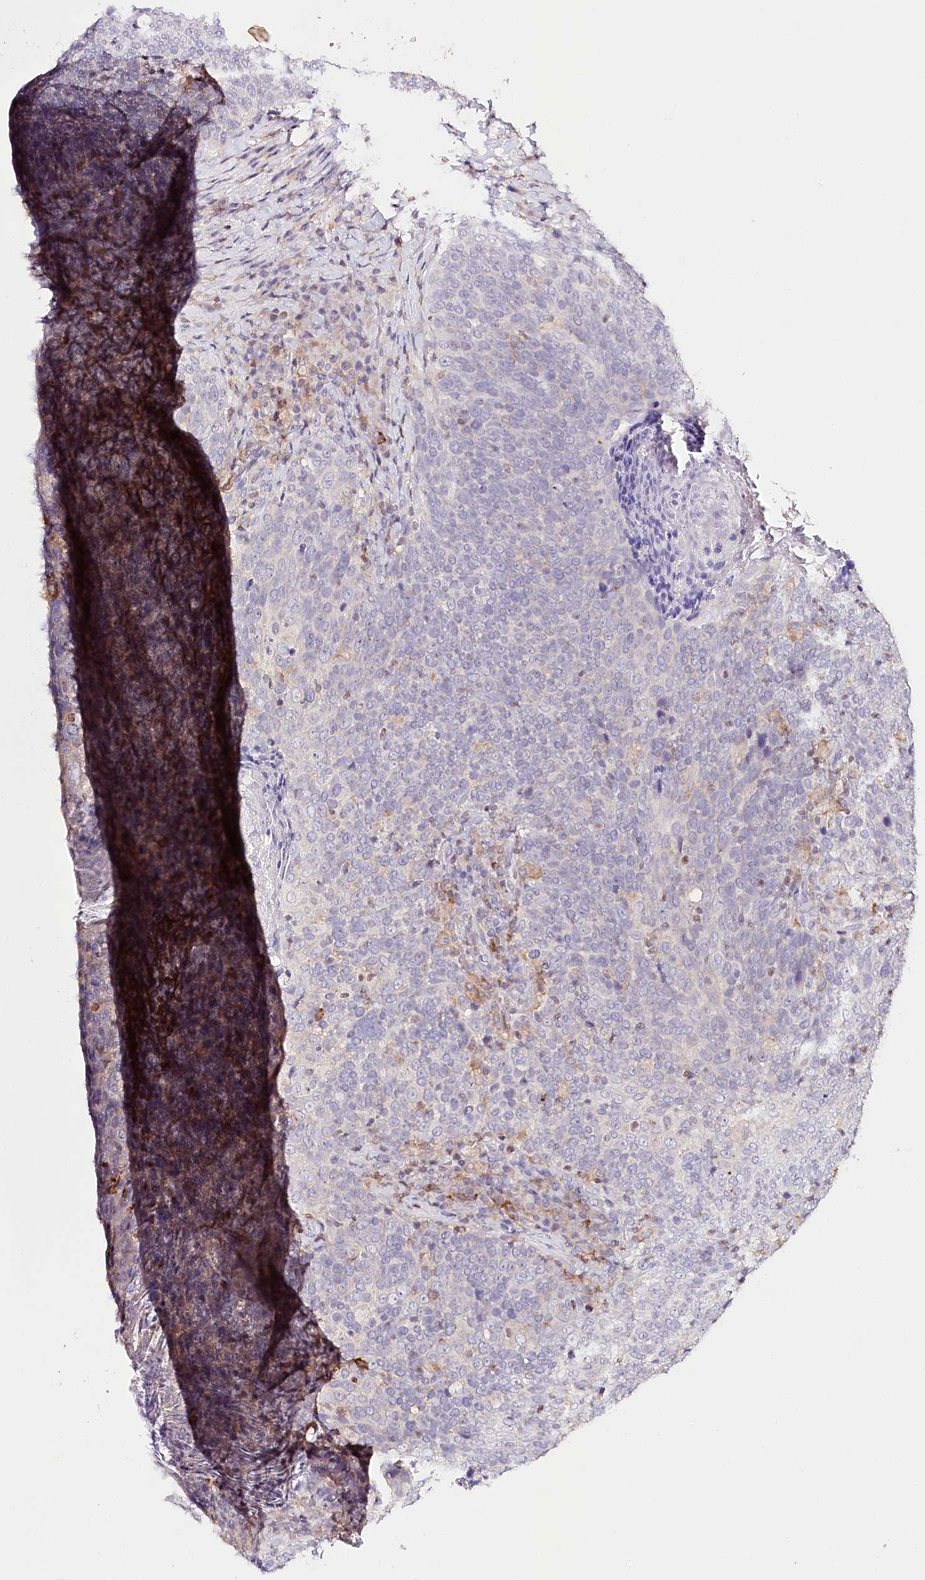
{"staining": {"intensity": "negative", "quantity": "none", "location": "none"}, "tissue": "head and neck cancer", "cell_type": "Tumor cells", "image_type": "cancer", "snomed": [{"axis": "morphology", "description": "Squamous cell carcinoma, NOS"}, {"axis": "morphology", "description": "Squamous cell carcinoma, metastatic, NOS"}, {"axis": "topography", "description": "Lymph node"}, {"axis": "topography", "description": "Head-Neck"}], "caption": "Immunohistochemical staining of human head and neck cancer (metastatic squamous cell carcinoma) displays no significant expression in tumor cells. The staining was performed using DAB (3,3'-diaminobenzidine) to visualize the protein expression in brown, while the nuclei were stained in blue with hematoxylin (Magnification: 20x).", "gene": "DAPK1", "patient": {"sex": "male", "age": 62}}